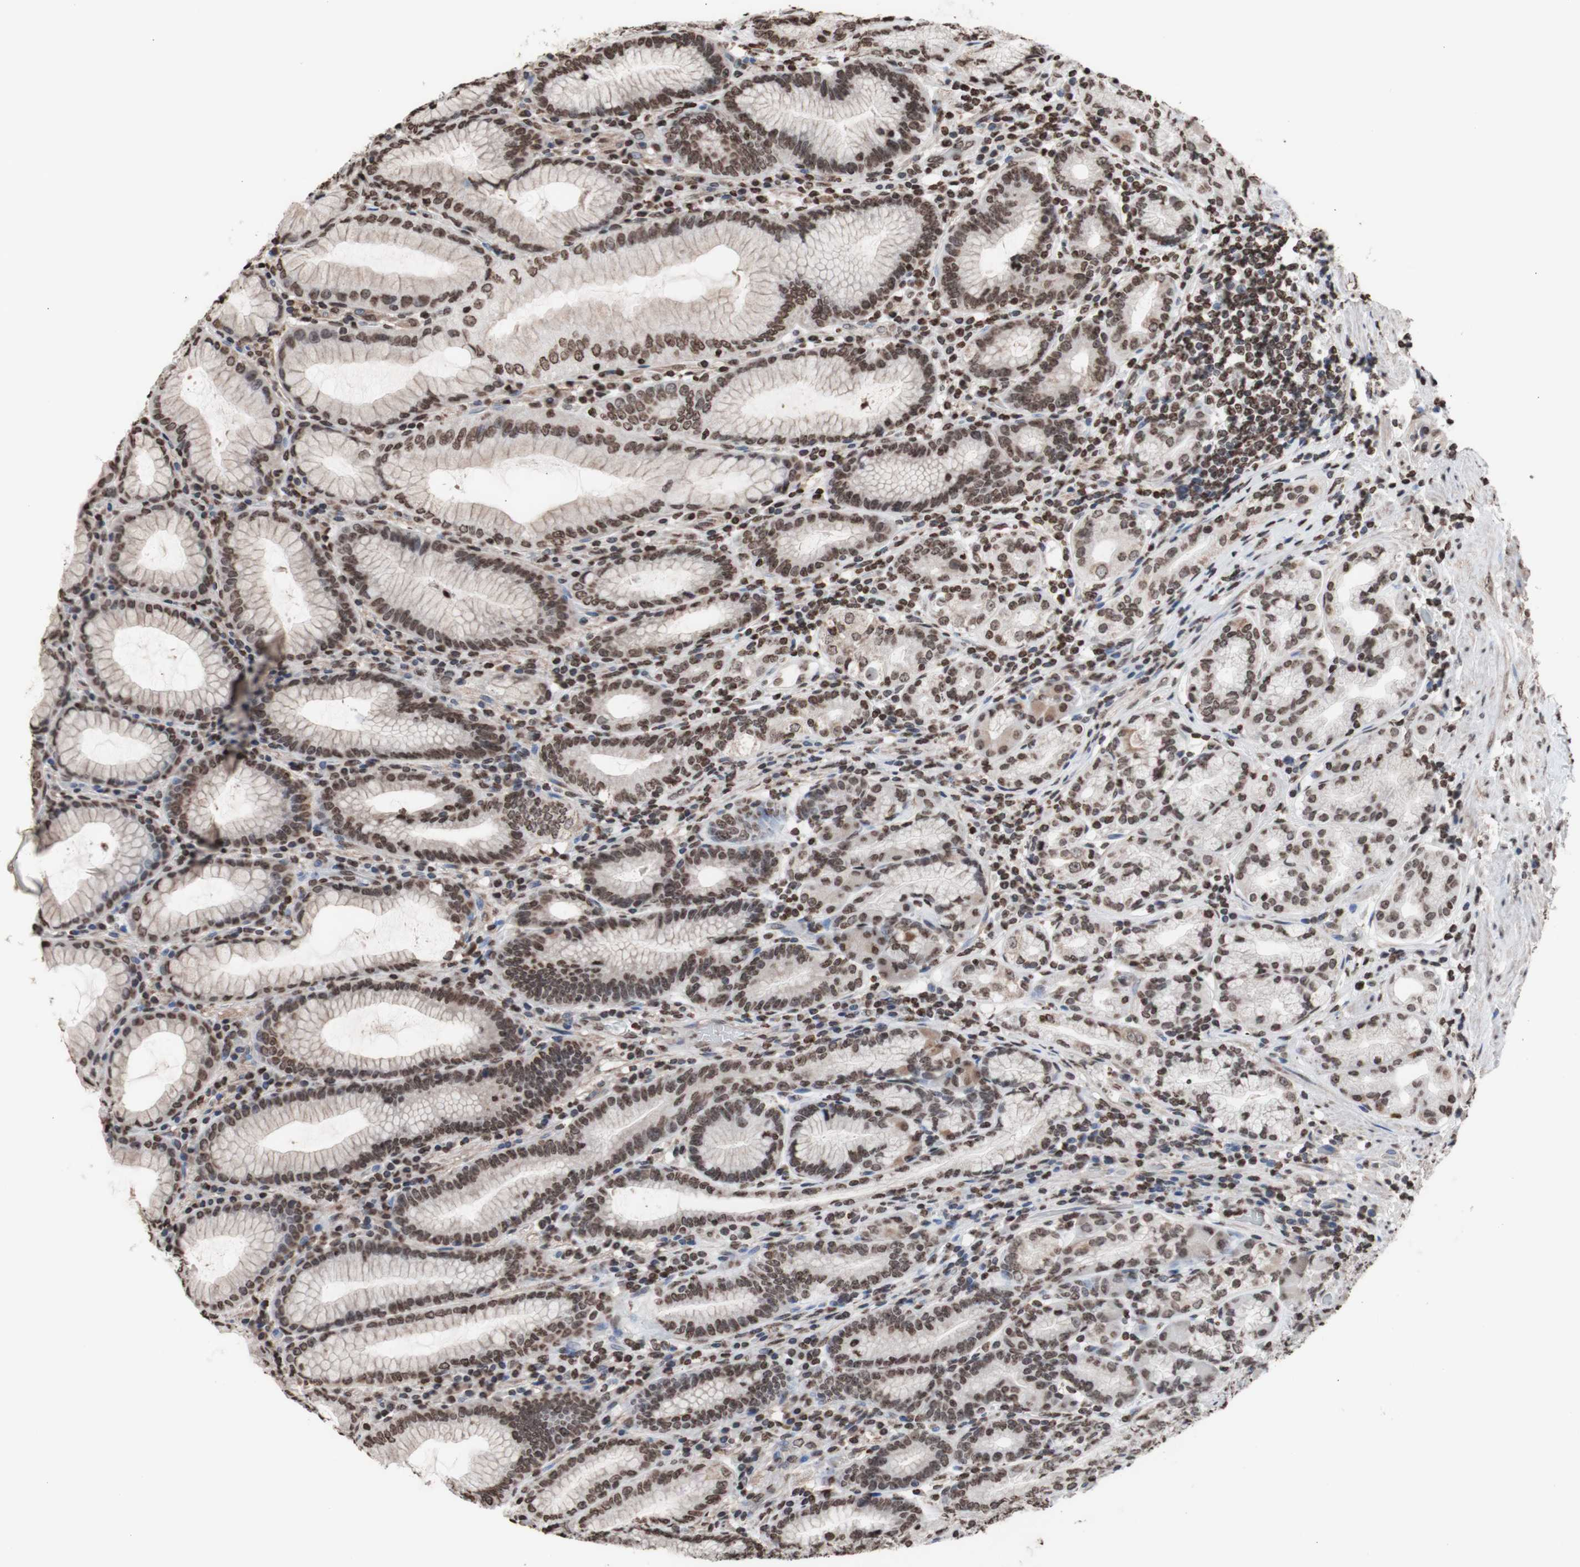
{"staining": {"intensity": "moderate", "quantity": ">75%", "location": "cytoplasmic/membranous,nuclear"}, "tissue": "stomach", "cell_type": "Glandular cells", "image_type": "normal", "snomed": [{"axis": "morphology", "description": "Normal tissue, NOS"}, {"axis": "topography", "description": "Stomach, lower"}], "caption": "A photomicrograph showing moderate cytoplasmic/membranous,nuclear expression in approximately >75% of glandular cells in benign stomach, as visualized by brown immunohistochemical staining.", "gene": "SNAI2", "patient": {"sex": "female", "age": 76}}